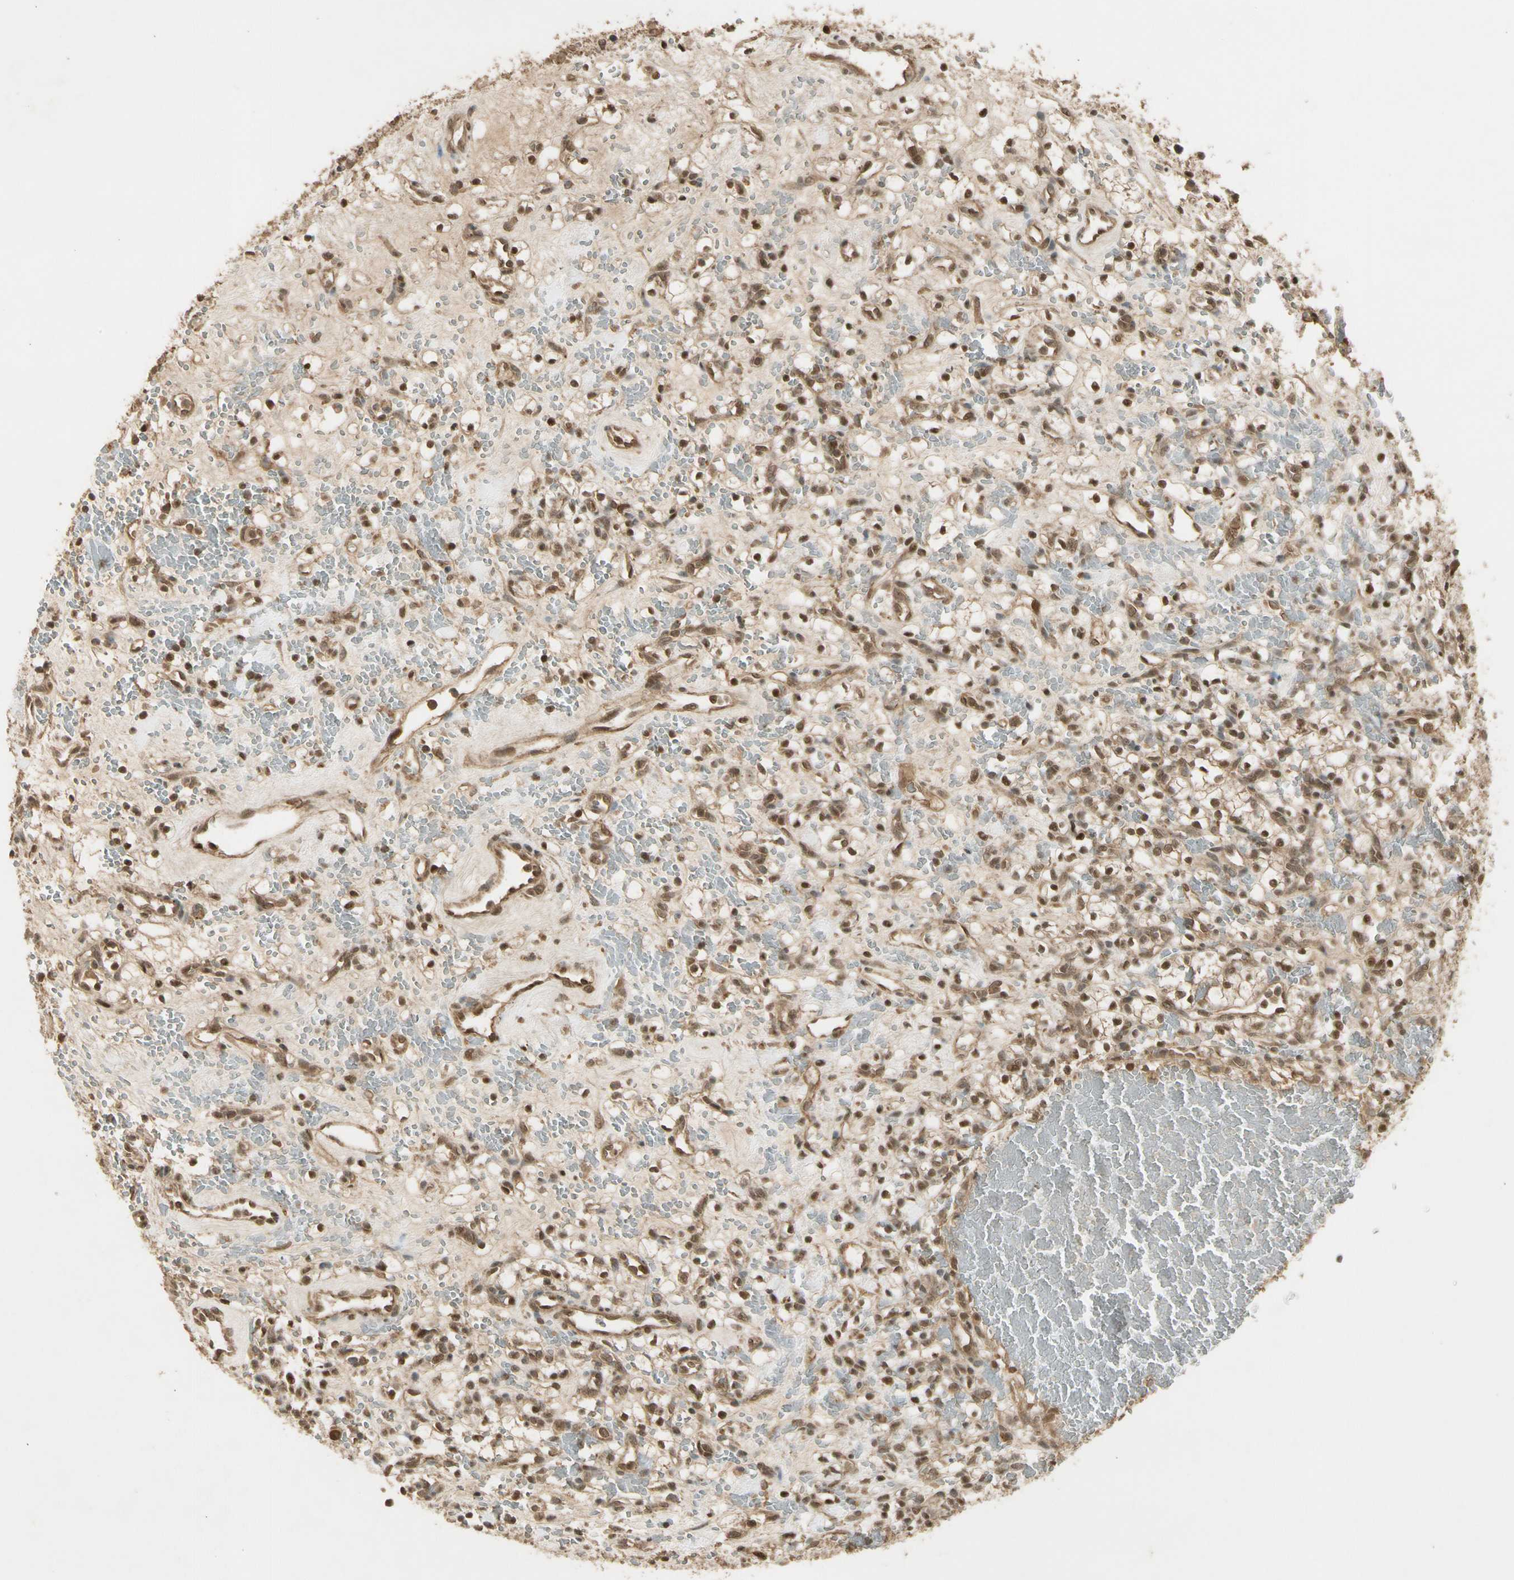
{"staining": {"intensity": "moderate", "quantity": ">75%", "location": "nuclear"}, "tissue": "renal cancer", "cell_type": "Tumor cells", "image_type": "cancer", "snomed": [{"axis": "morphology", "description": "Adenocarcinoma, NOS"}, {"axis": "topography", "description": "Kidney"}], "caption": "Renal cancer was stained to show a protein in brown. There is medium levels of moderate nuclear expression in approximately >75% of tumor cells. Immunohistochemistry stains the protein of interest in brown and the nuclei are stained blue.", "gene": "GMEB2", "patient": {"sex": "female", "age": 60}}